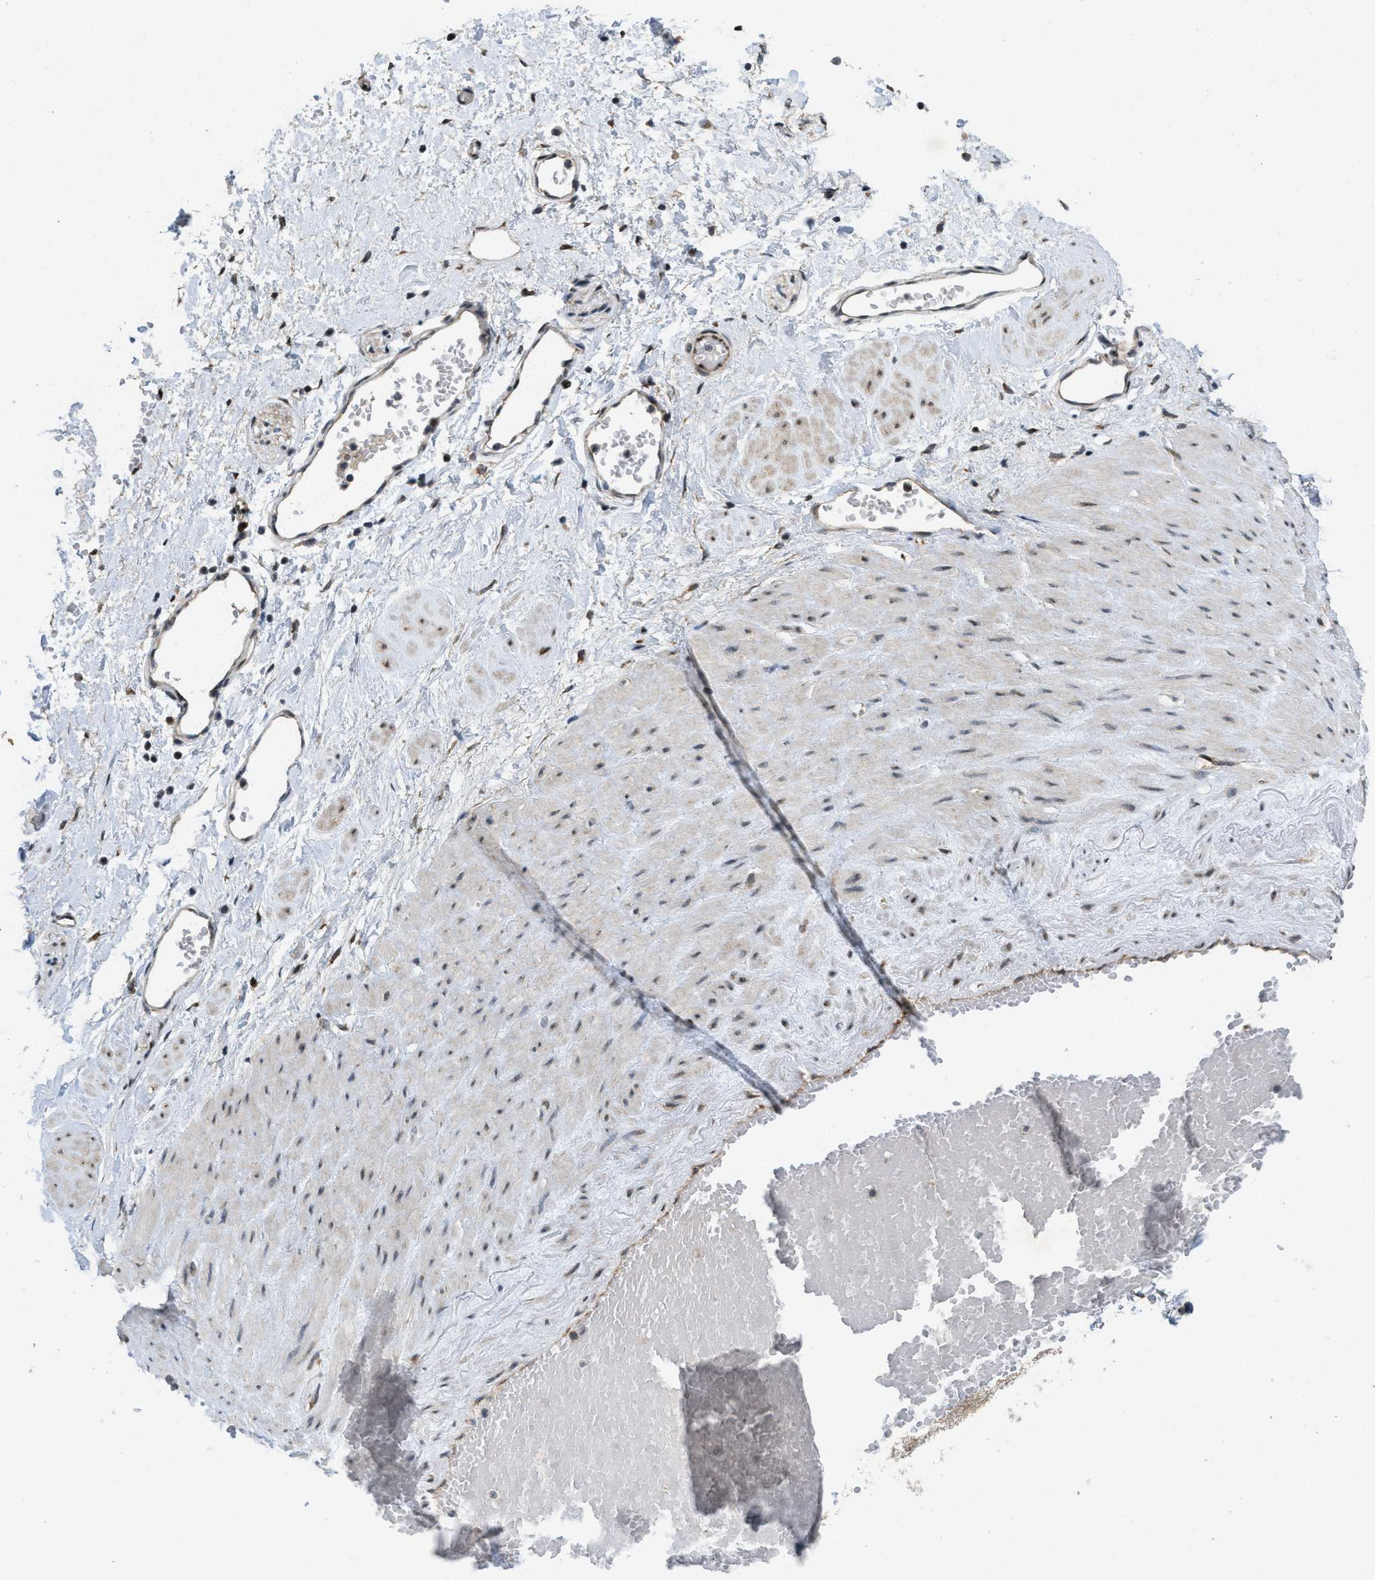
{"staining": {"intensity": "moderate", "quantity": "25%-75%", "location": "cytoplasmic/membranous"}, "tissue": "adipose tissue", "cell_type": "Adipocytes", "image_type": "normal", "snomed": [{"axis": "morphology", "description": "Normal tissue, NOS"}, {"axis": "topography", "description": "Soft tissue"}, {"axis": "topography", "description": "Vascular tissue"}], "caption": "Approximately 25%-75% of adipocytes in benign human adipose tissue display moderate cytoplasmic/membranous protein positivity as visualized by brown immunohistochemical staining.", "gene": "IFNLR1", "patient": {"sex": "female", "age": 35}}